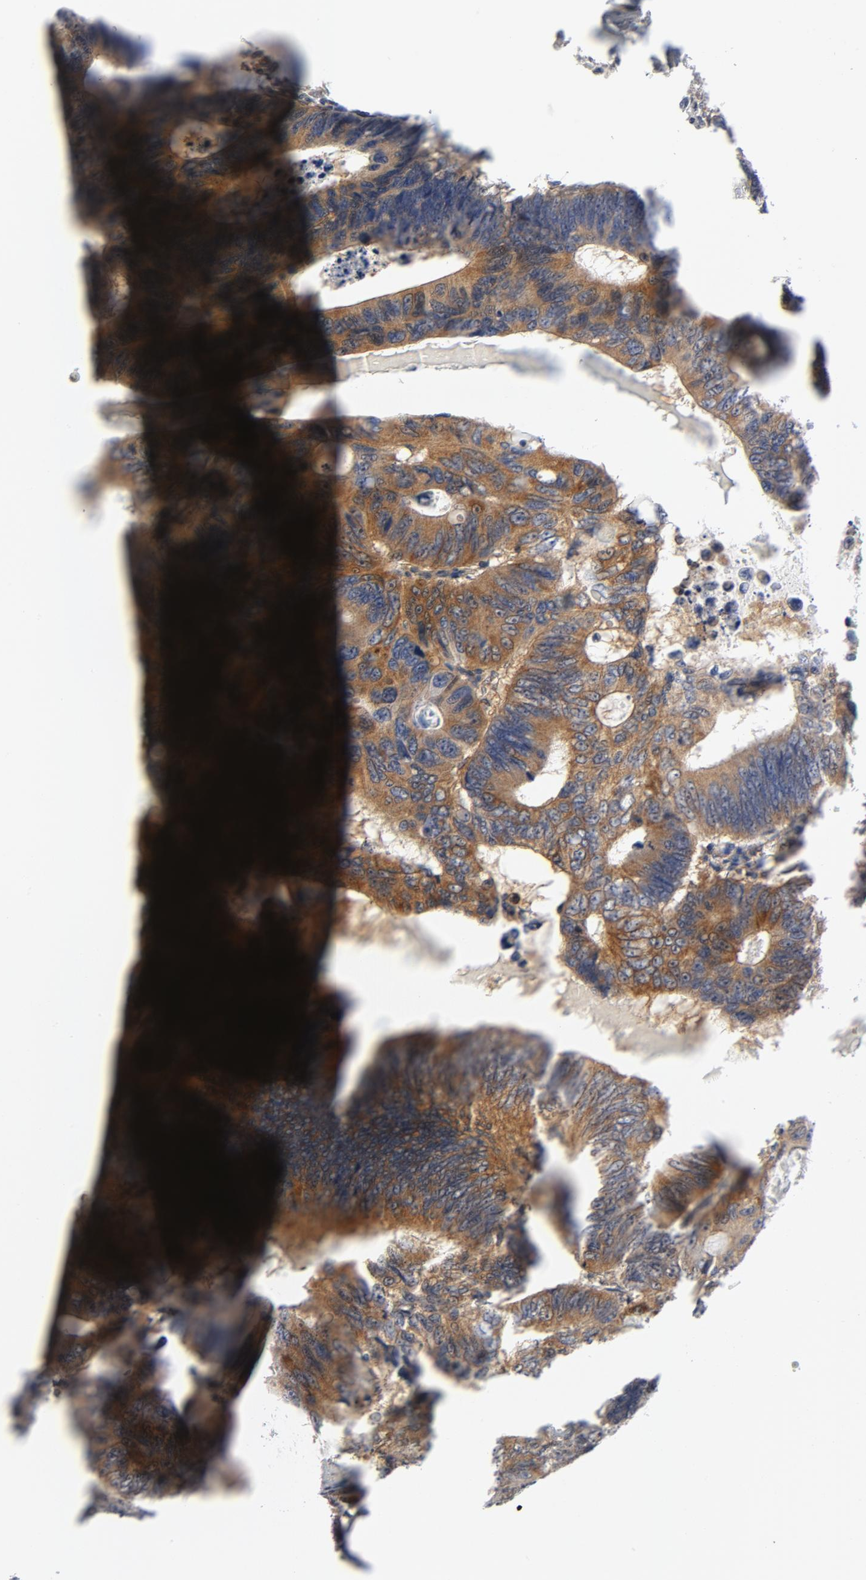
{"staining": {"intensity": "moderate", "quantity": ">75%", "location": "cytoplasmic/membranous"}, "tissue": "colorectal cancer", "cell_type": "Tumor cells", "image_type": "cancer", "snomed": [{"axis": "morphology", "description": "Adenocarcinoma, NOS"}, {"axis": "topography", "description": "Colon"}], "caption": "Colorectal cancer (adenocarcinoma) stained with immunohistochemistry (IHC) demonstrates moderate cytoplasmic/membranous staining in about >75% of tumor cells.", "gene": "BAD", "patient": {"sex": "female", "age": 55}}